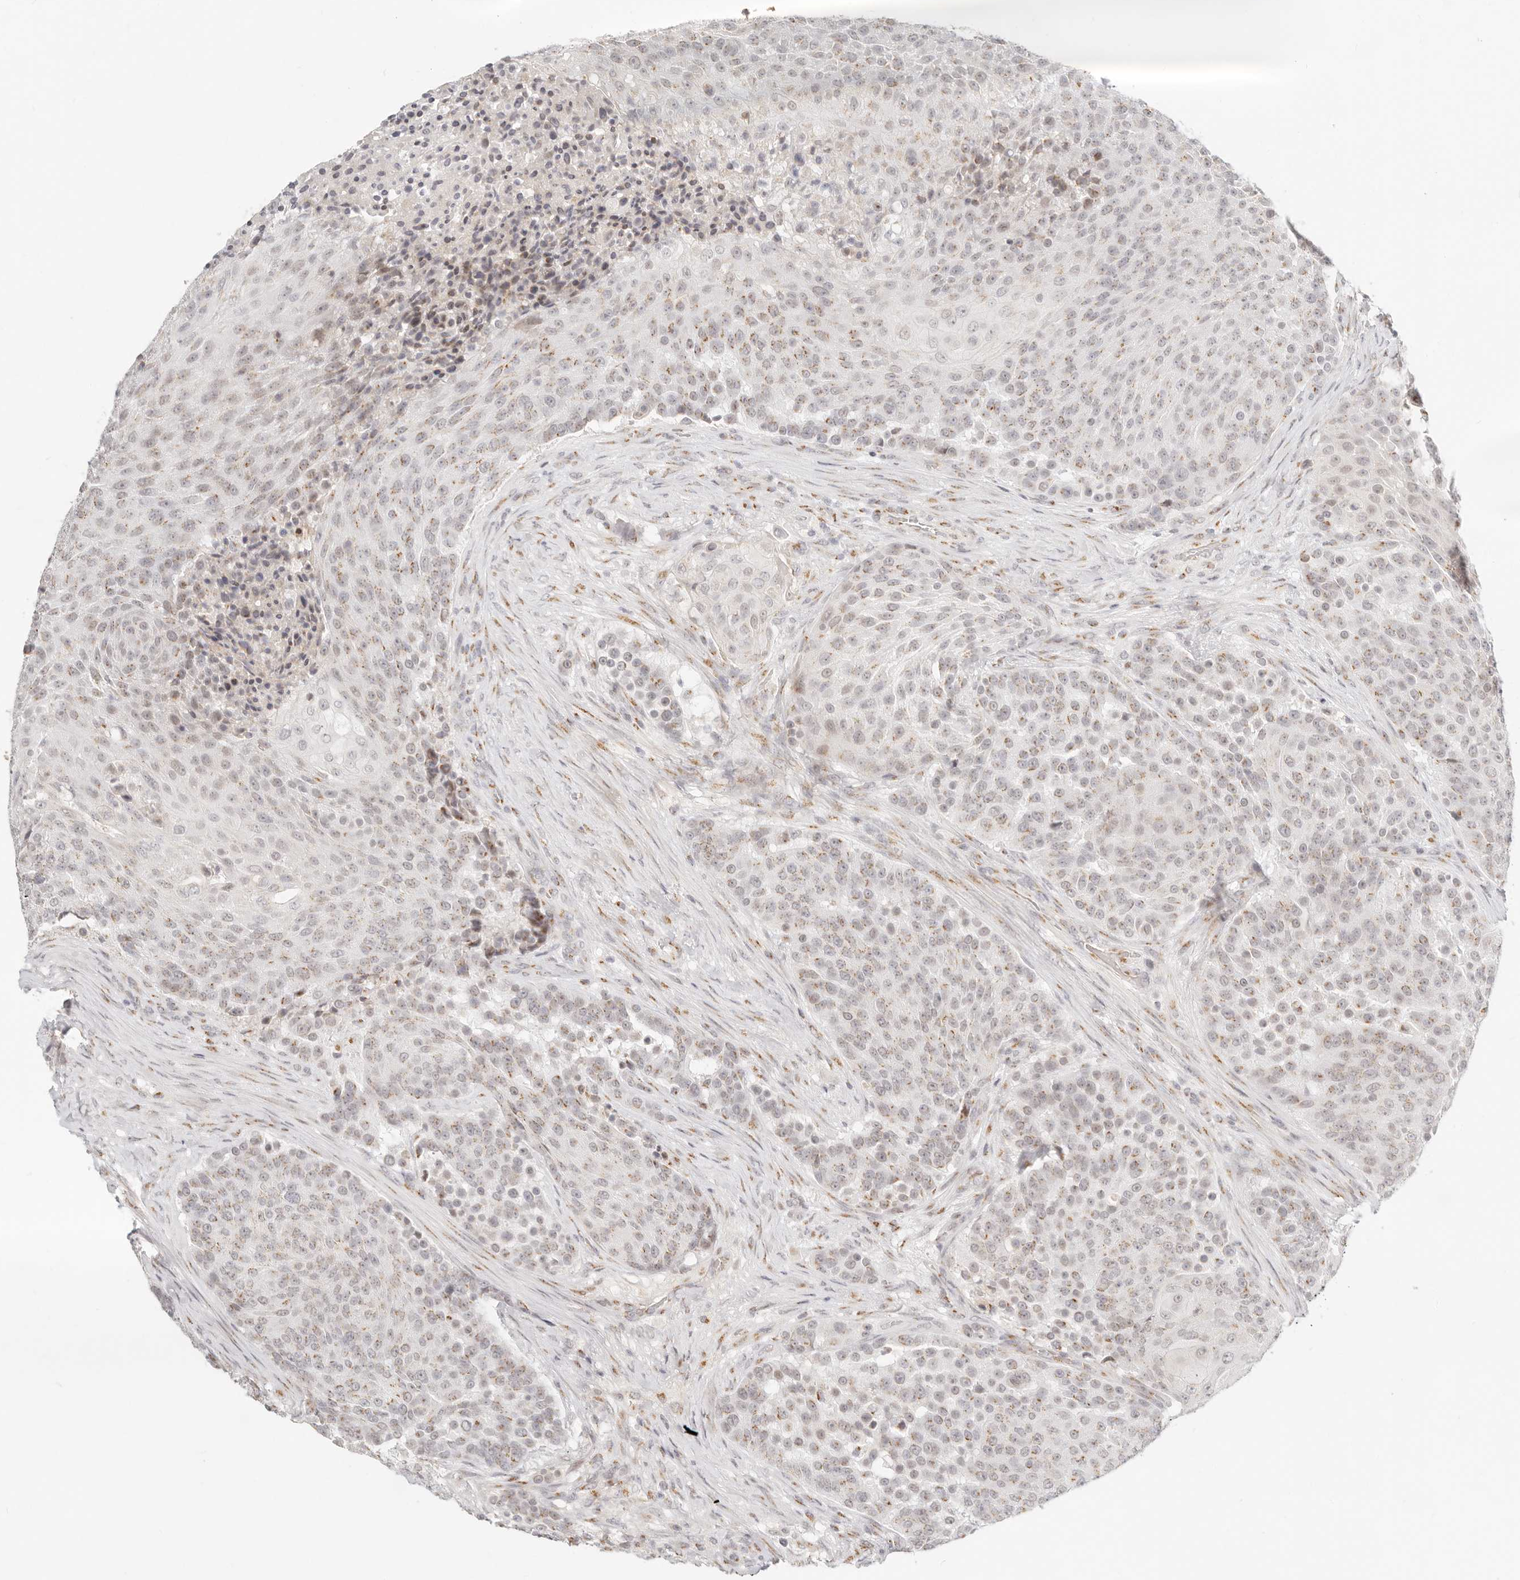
{"staining": {"intensity": "weak", "quantity": ">75%", "location": "cytoplasmic/membranous"}, "tissue": "urothelial cancer", "cell_type": "Tumor cells", "image_type": "cancer", "snomed": [{"axis": "morphology", "description": "Urothelial carcinoma, High grade"}, {"axis": "topography", "description": "Urinary bladder"}], "caption": "Protein analysis of urothelial cancer tissue demonstrates weak cytoplasmic/membranous staining in about >75% of tumor cells.", "gene": "FAM20B", "patient": {"sex": "female", "age": 63}}